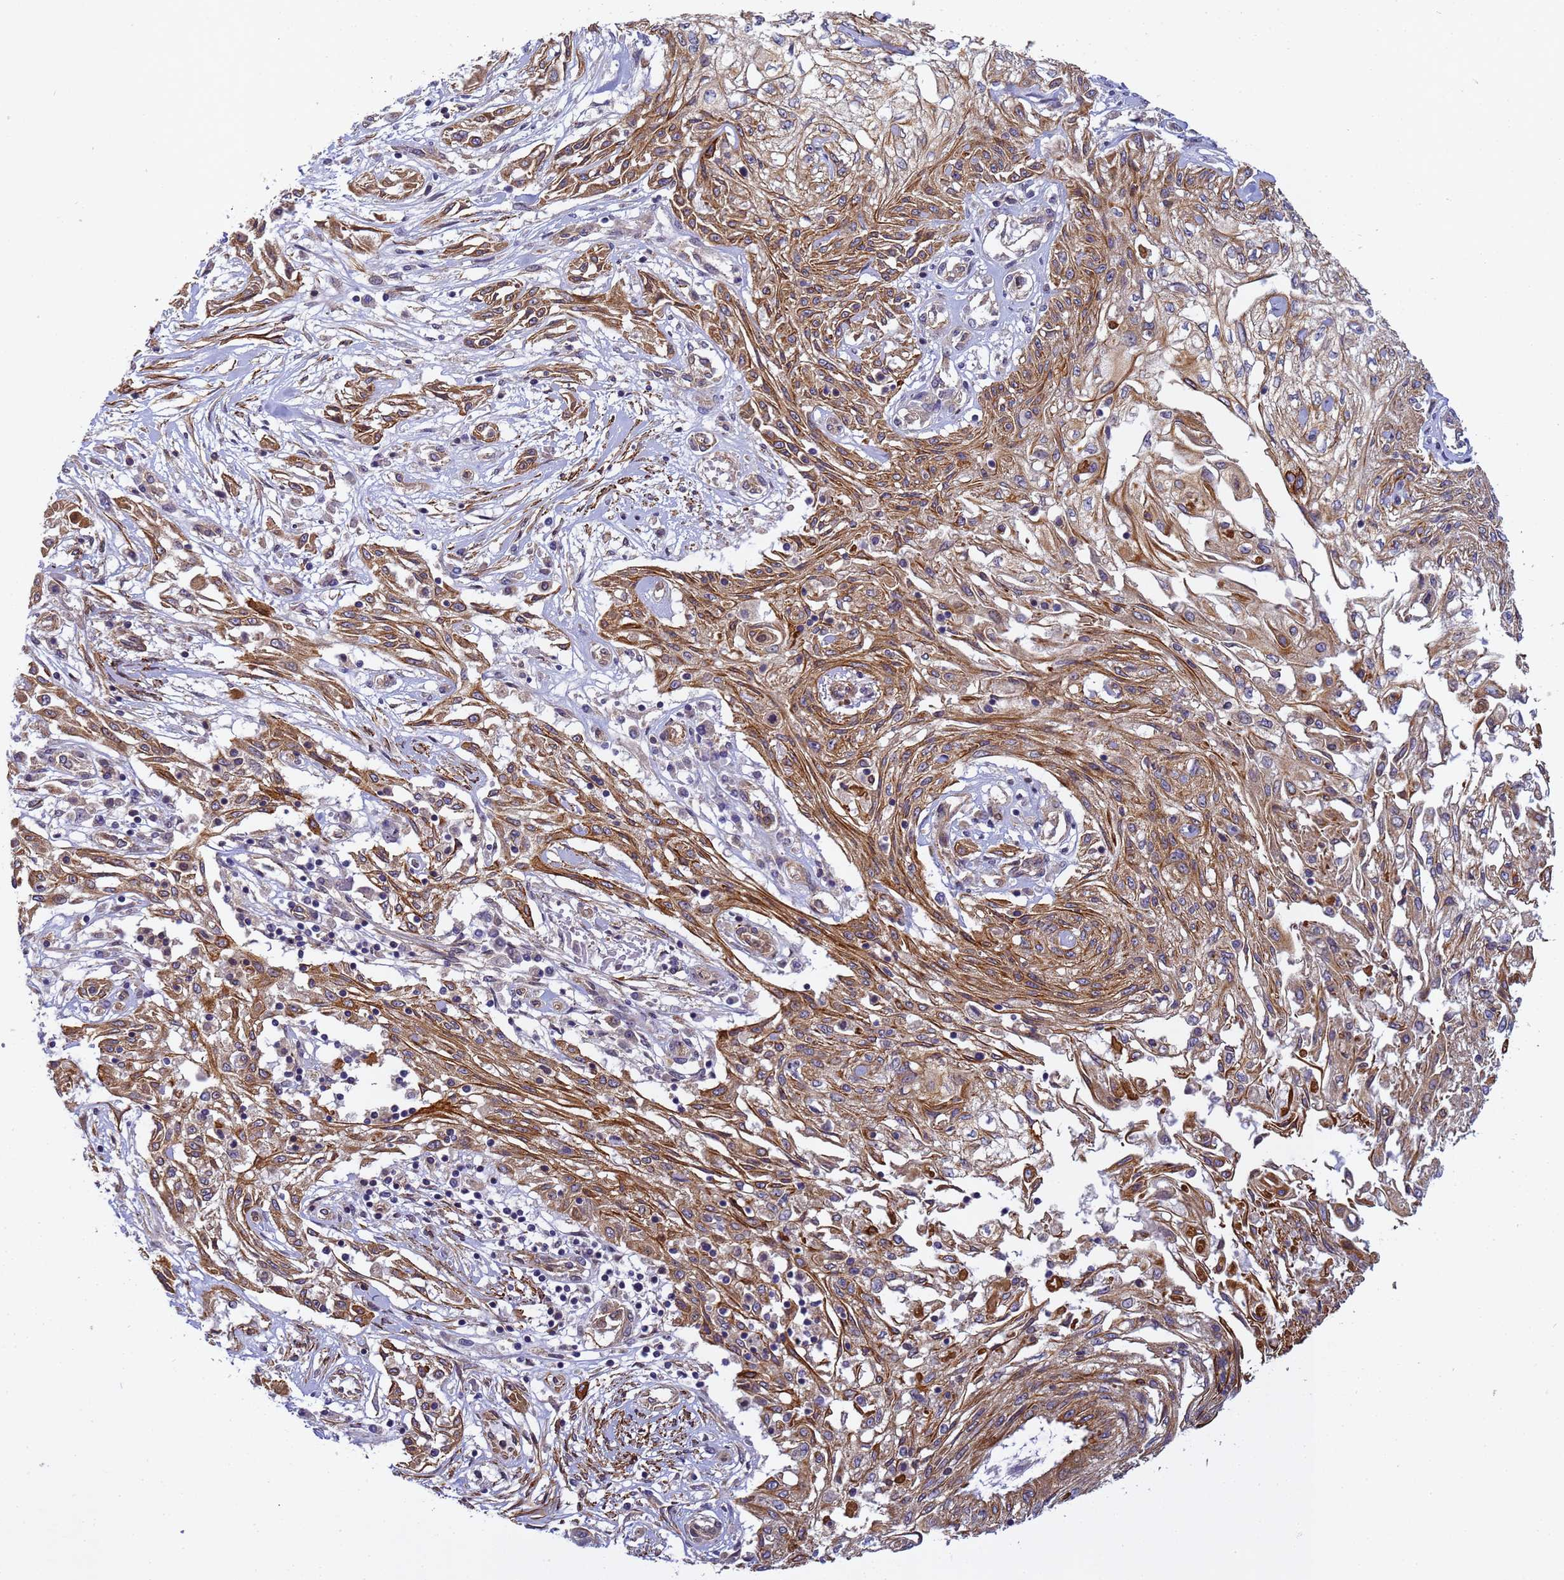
{"staining": {"intensity": "moderate", "quantity": ">75%", "location": "cytoplasmic/membranous"}, "tissue": "skin cancer", "cell_type": "Tumor cells", "image_type": "cancer", "snomed": [{"axis": "morphology", "description": "Squamous cell carcinoma, NOS"}, {"axis": "morphology", "description": "Squamous cell carcinoma, metastatic, NOS"}, {"axis": "topography", "description": "Skin"}, {"axis": "topography", "description": "Lymph node"}], "caption": "The image demonstrates staining of squamous cell carcinoma (skin), revealing moderate cytoplasmic/membranous protein positivity (brown color) within tumor cells.", "gene": "RALGAPA2", "patient": {"sex": "male", "age": 75}}